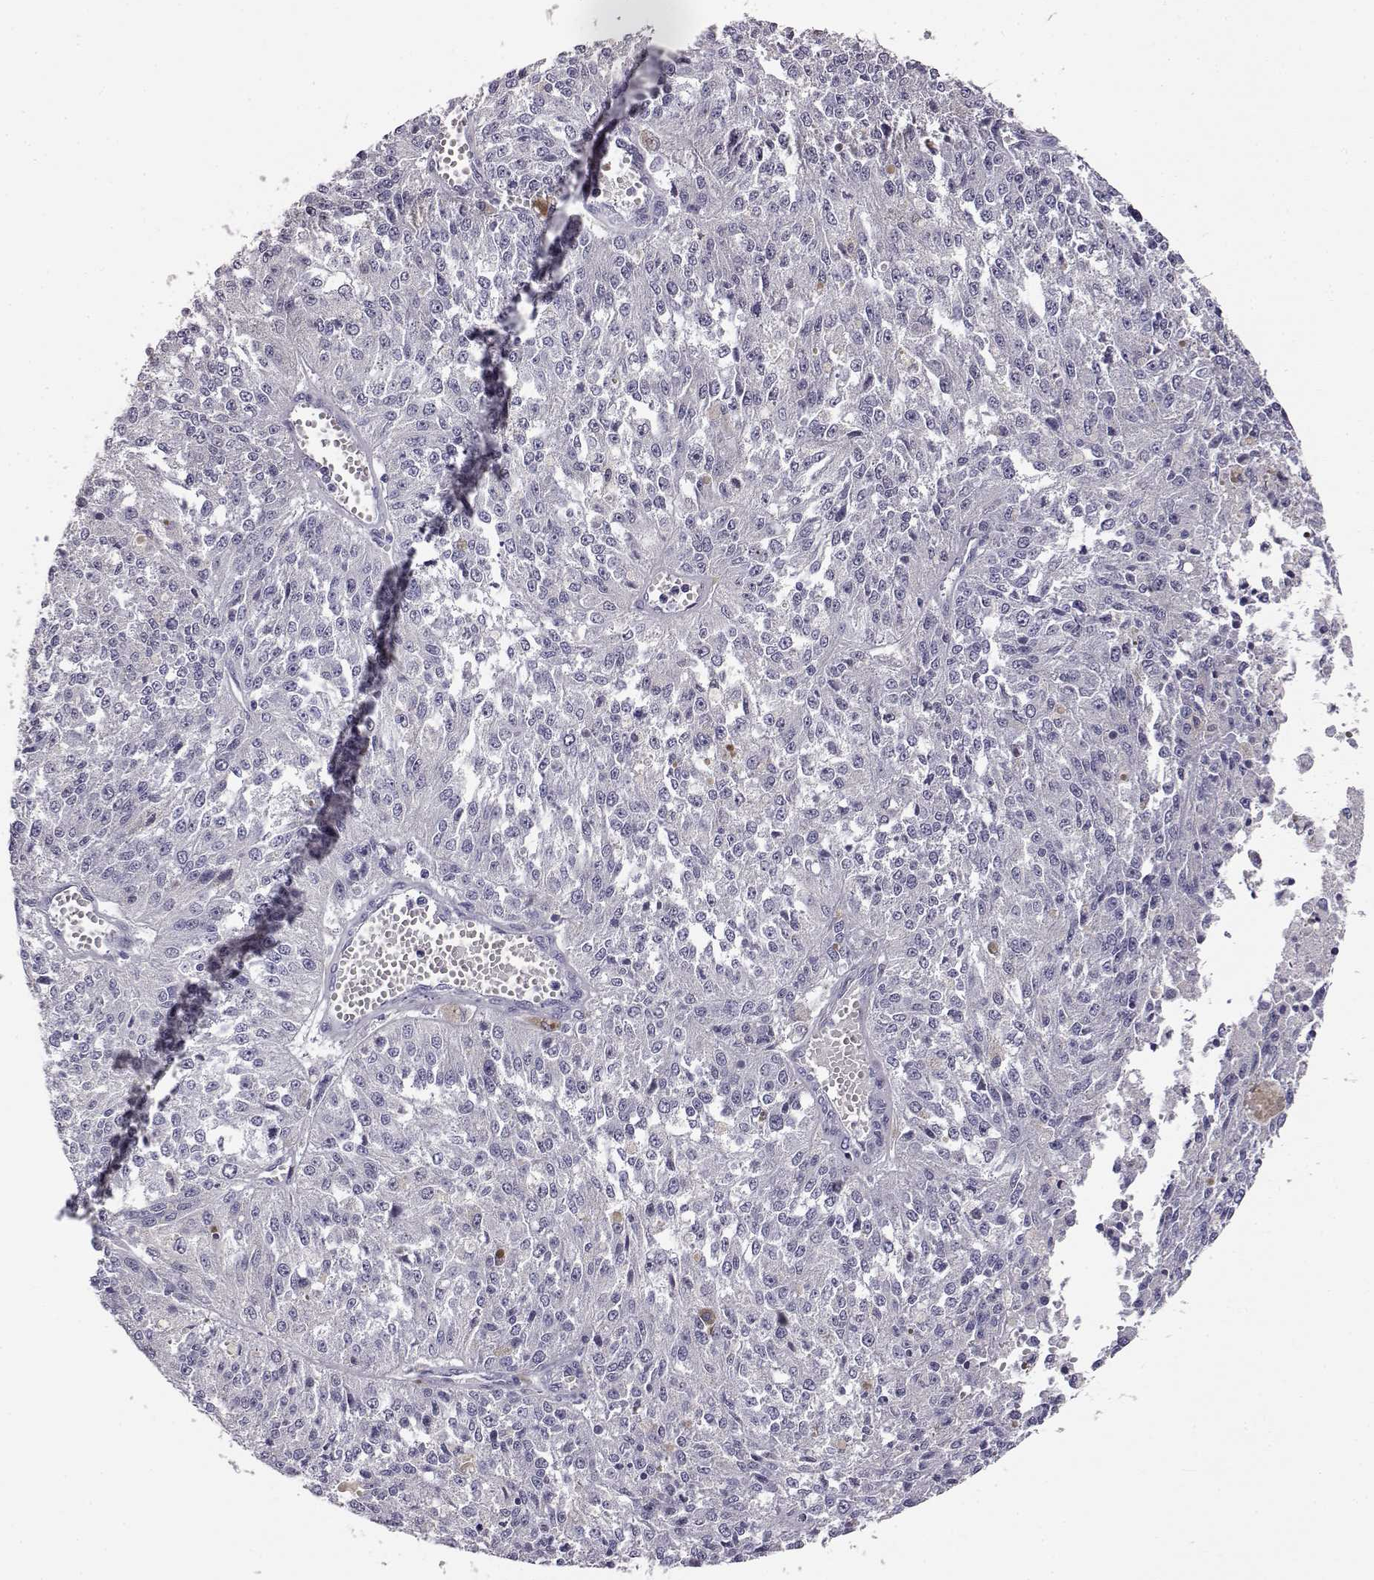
{"staining": {"intensity": "negative", "quantity": "none", "location": "none"}, "tissue": "melanoma", "cell_type": "Tumor cells", "image_type": "cancer", "snomed": [{"axis": "morphology", "description": "Malignant melanoma, Metastatic site"}, {"axis": "topography", "description": "Lymph node"}], "caption": "This is an immunohistochemistry histopathology image of malignant melanoma (metastatic site). There is no expression in tumor cells.", "gene": "AKR1B1", "patient": {"sex": "female", "age": 64}}